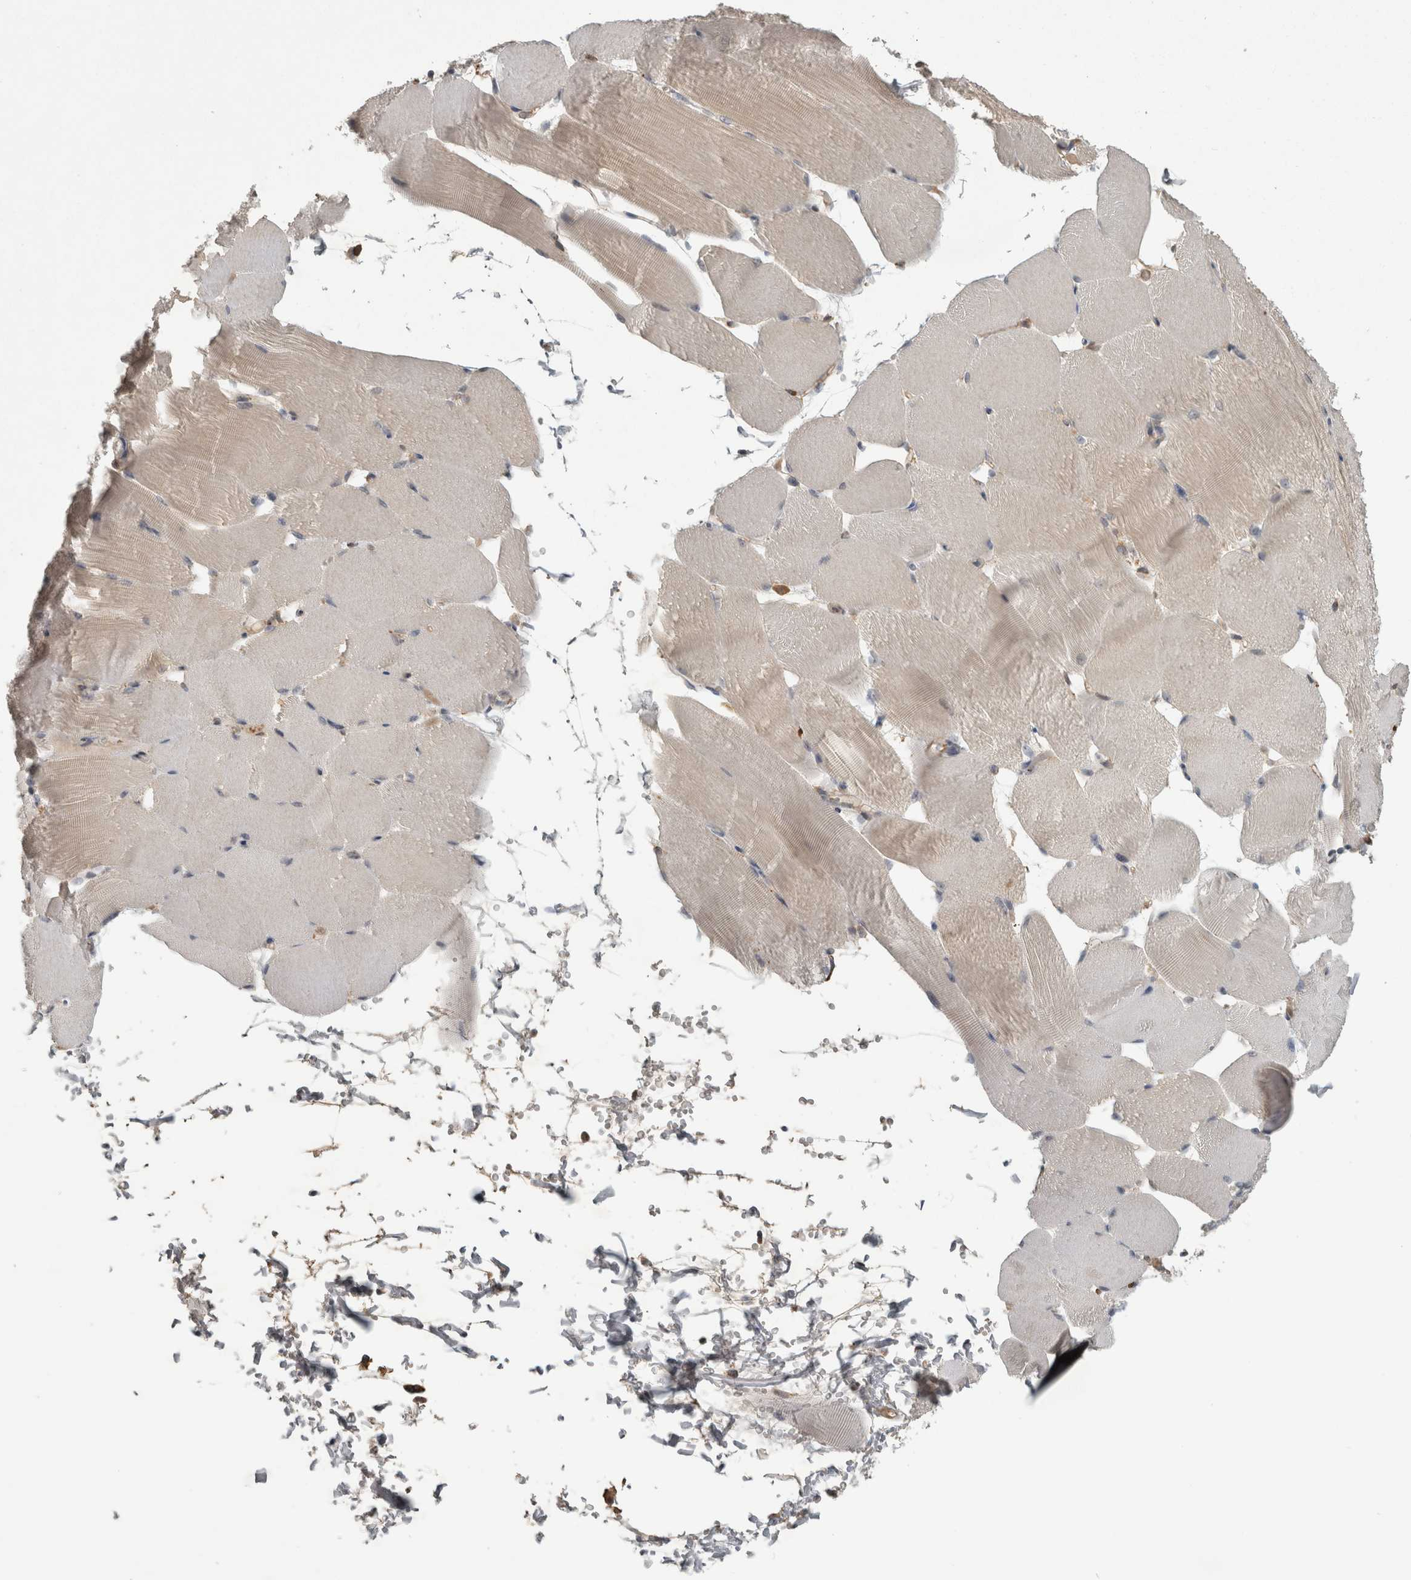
{"staining": {"intensity": "weak", "quantity": "25%-75%", "location": "cytoplasmic/membranous"}, "tissue": "skeletal muscle", "cell_type": "Myocytes", "image_type": "normal", "snomed": [{"axis": "morphology", "description": "Normal tissue, NOS"}, {"axis": "topography", "description": "Skeletal muscle"}, {"axis": "topography", "description": "Parathyroid gland"}], "caption": "Unremarkable skeletal muscle displays weak cytoplasmic/membranous positivity in about 25%-75% of myocytes, visualized by immunohistochemistry.", "gene": "TRMT61B", "patient": {"sex": "female", "age": 37}}